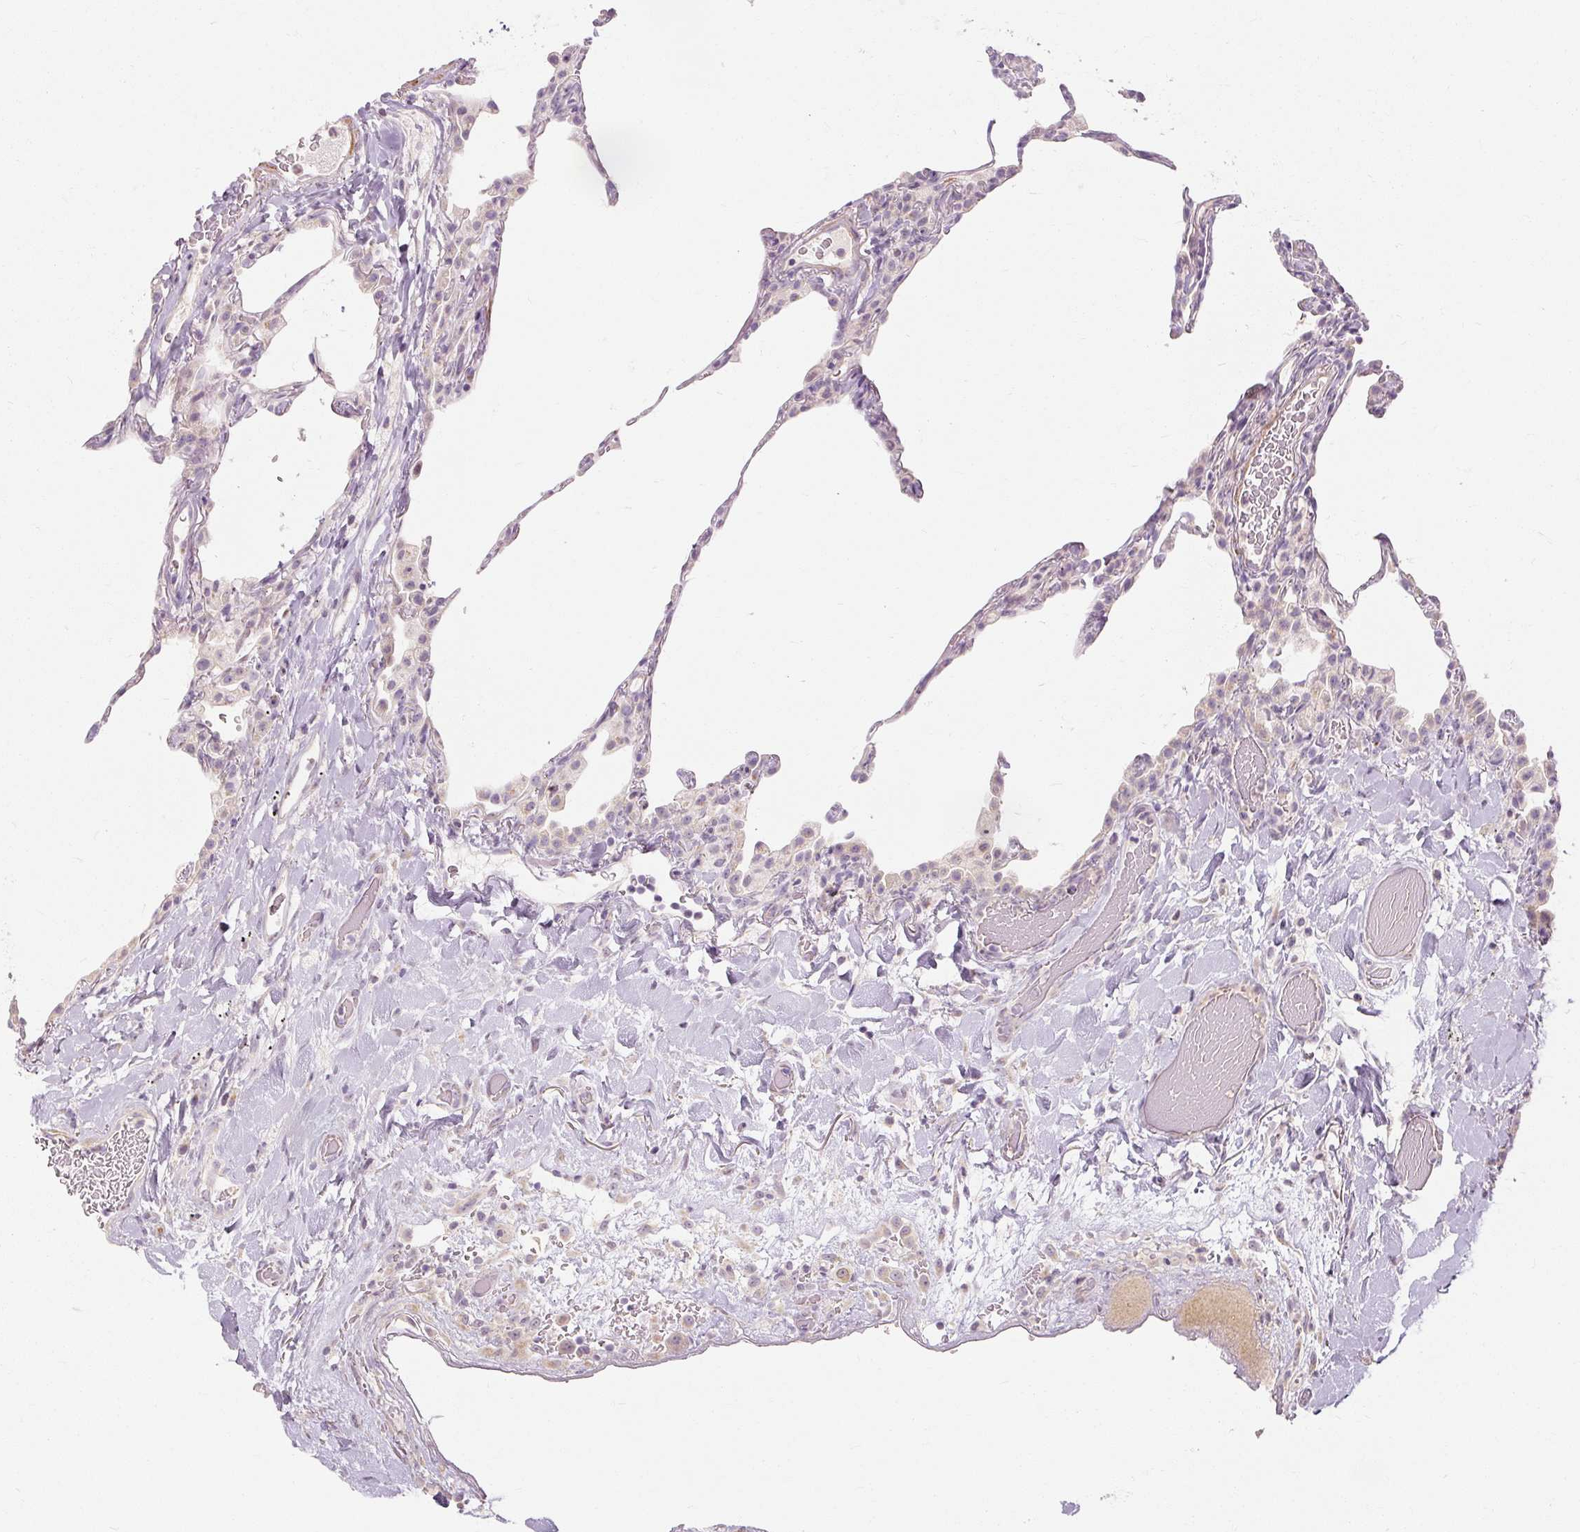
{"staining": {"intensity": "weak", "quantity": "<25%", "location": "cytoplasmic/membranous"}, "tissue": "lung", "cell_type": "Alveolar cells", "image_type": "normal", "snomed": [{"axis": "morphology", "description": "Normal tissue, NOS"}, {"axis": "topography", "description": "Lung"}], "caption": "A histopathology image of lung stained for a protein displays no brown staining in alveolar cells. (DAB immunohistochemistry visualized using brightfield microscopy, high magnification).", "gene": "CAPN3", "patient": {"sex": "female", "age": 57}}